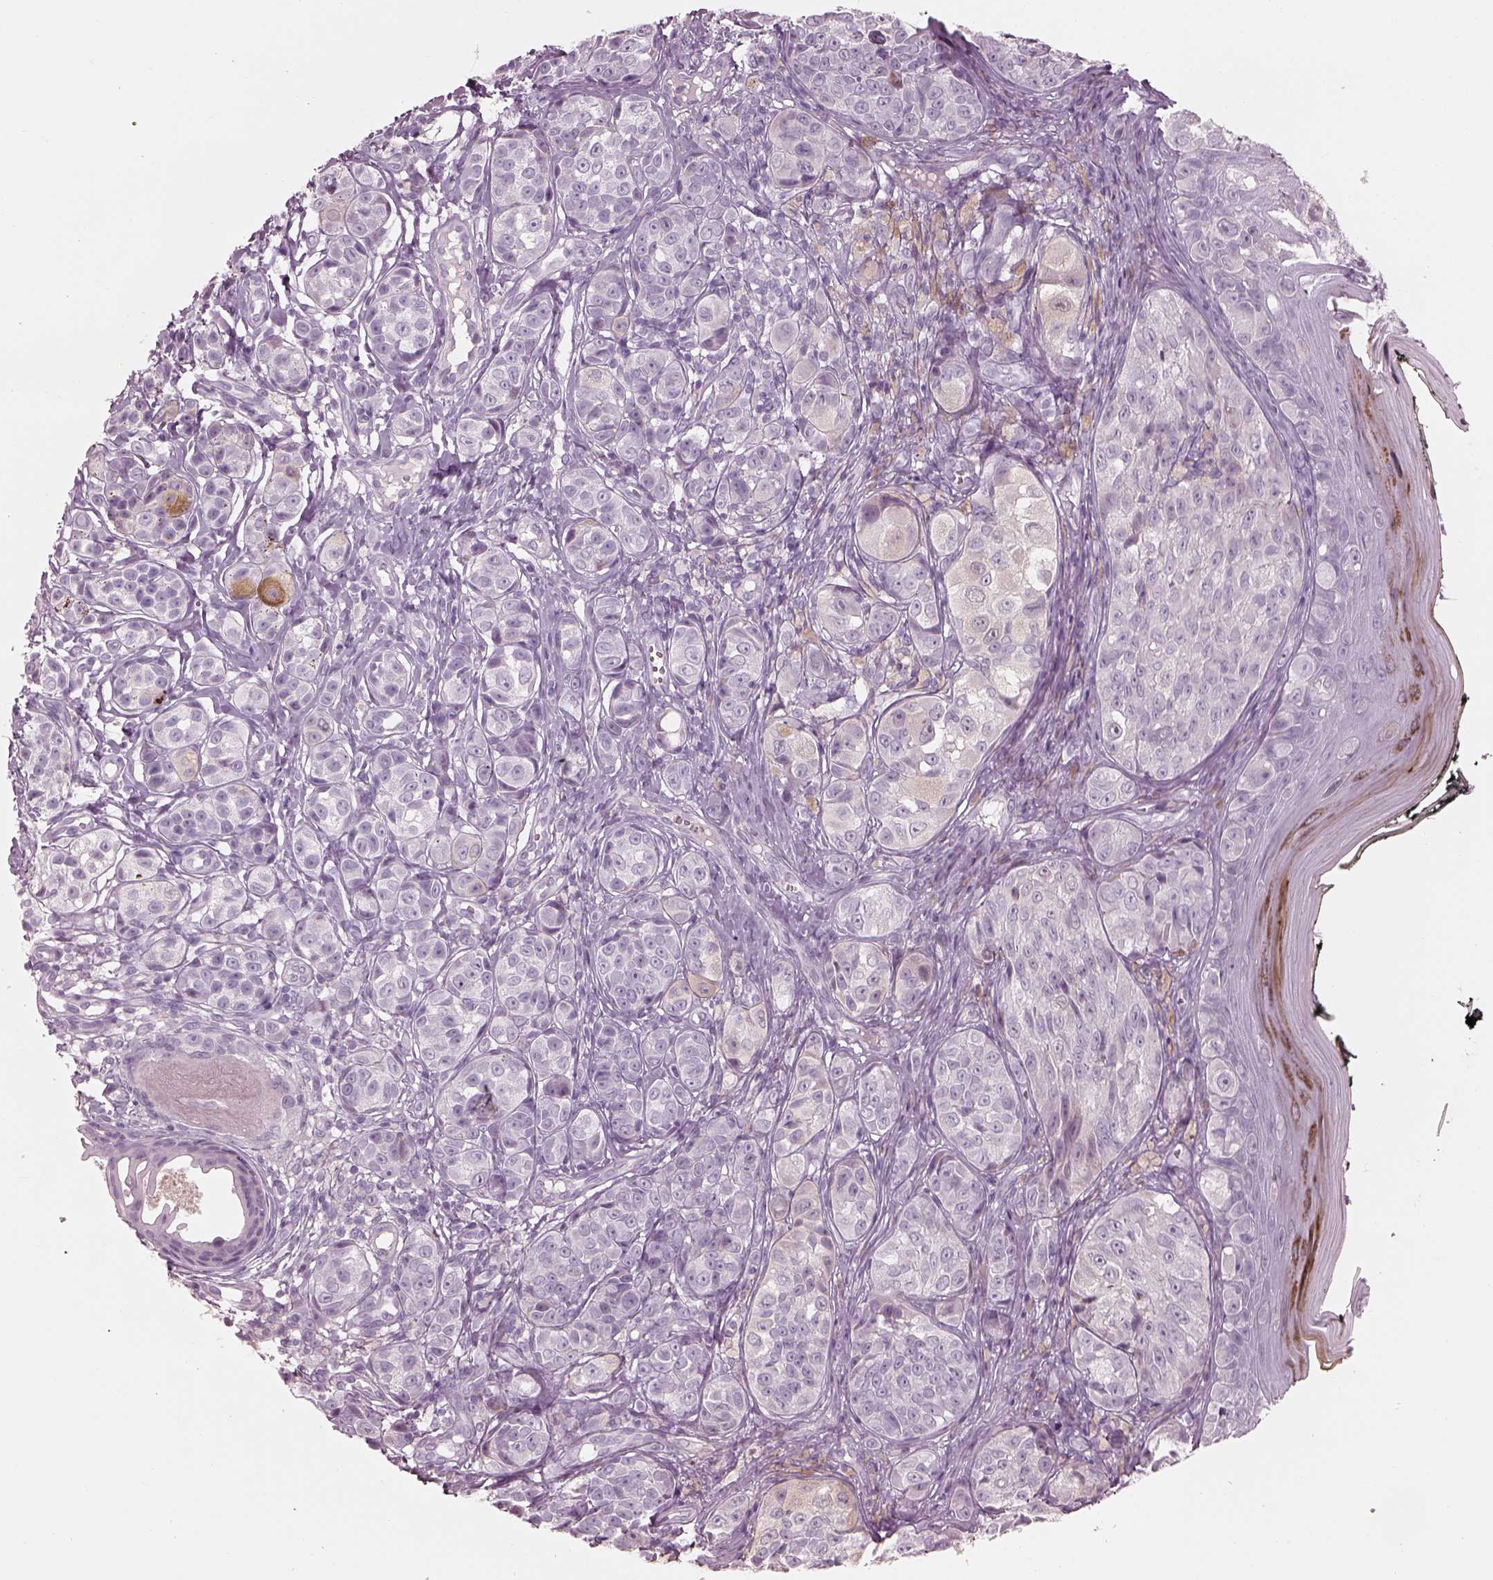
{"staining": {"intensity": "negative", "quantity": "none", "location": "none"}, "tissue": "melanoma", "cell_type": "Tumor cells", "image_type": "cancer", "snomed": [{"axis": "morphology", "description": "Malignant melanoma, NOS"}, {"axis": "topography", "description": "Skin"}], "caption": "Melanoma was stained to show a protein in brown. There is no significant expression in tumor cells. The staining is performed using DAB (3,3'-diaminobenzidine) brown chromogen with nuclei counter-stained in using hematoxylin.", "gene": "RSPH9", "patient": {"sex": "male", "age": 48}}